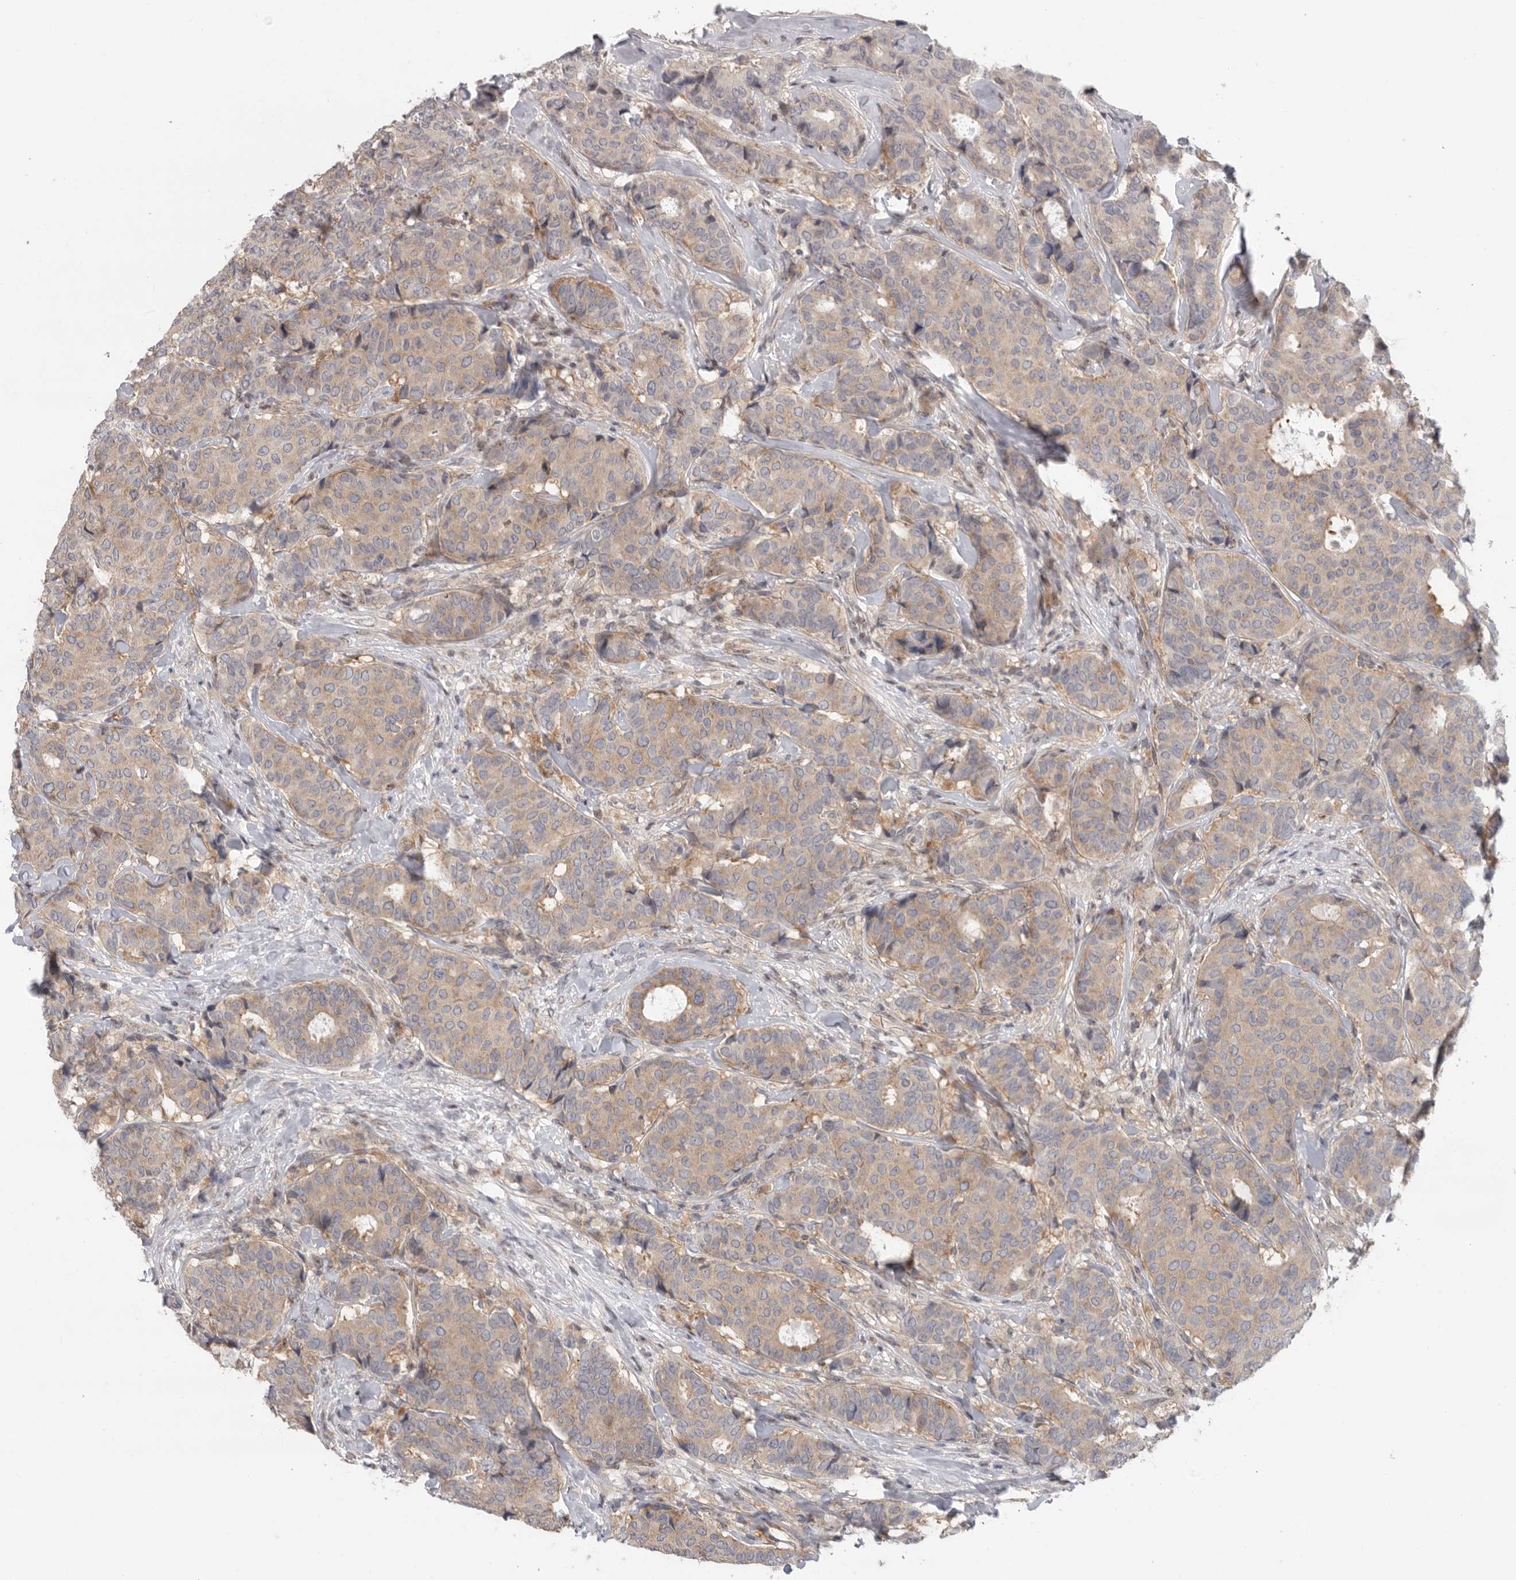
{"staining": {"intensity": "weak", "quantity": ">75%", "location": "cytoplasmic/membranous"}, "tissue": "breast cancer", "cell_type": "Tumor cells", "image_type": "cancer", "snomed": [{"axis": "morphology", "description": "Duct carcinoma"}, {"axis": "topography", "description": "Breast"}], "caption": "Breast cancer (invasive ductal carcinoma) stained with immunohistochemistry displays weak cytoplasmic/membranous positivity in approximately >75% of tumor cells.", "gene": "KLK5", "patient": {"sex": "female", "age": 75}}